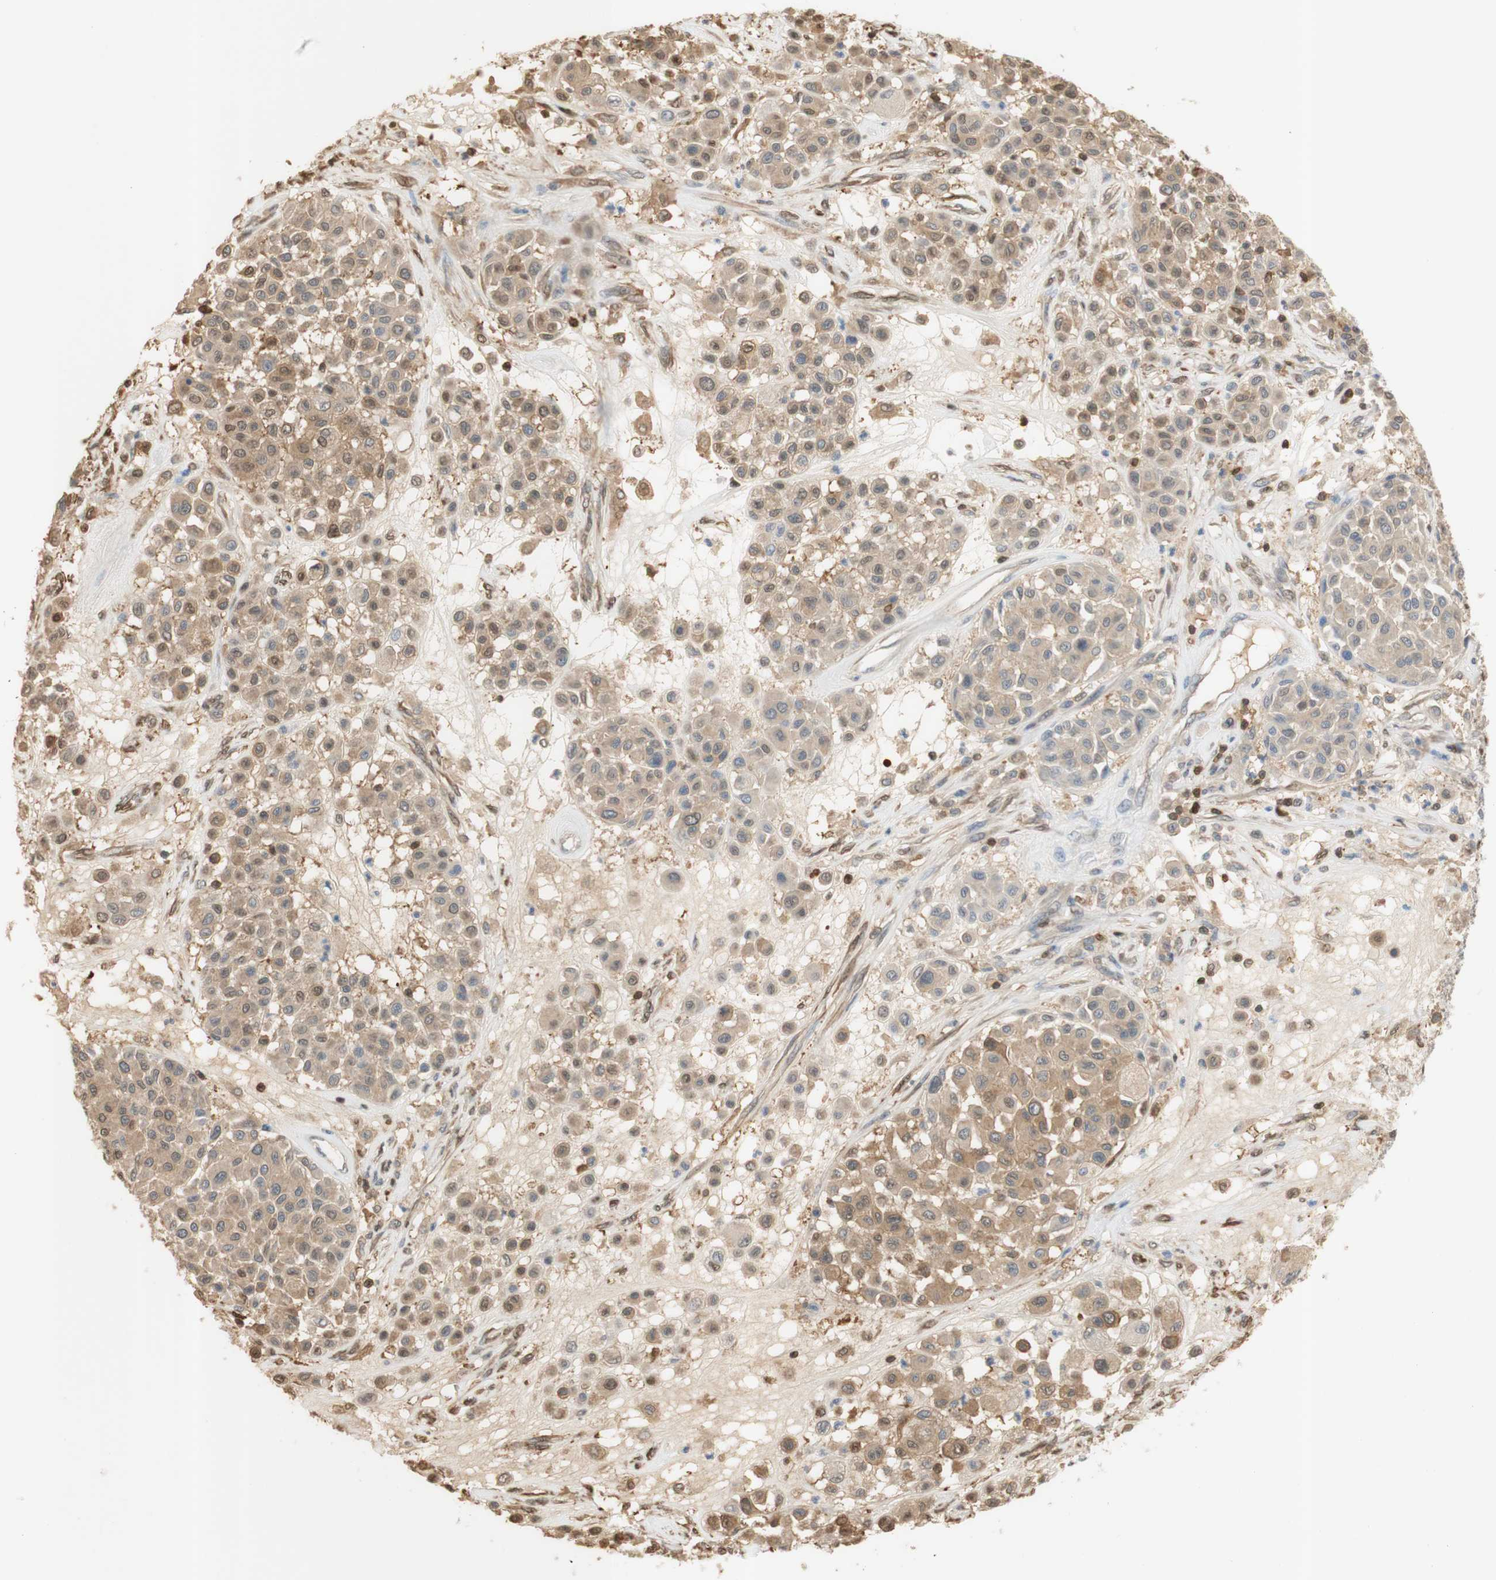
{"staining": {"intensity": "moderate", "quantity": ">75%", "location": "cytoplasmic/membranous"}, "tissue": "melanoma", "cell_type": "Tumor cells", "image_type": "cancer", "snomed": [{"axis": "morphology", "description": "Malignant melanoma, Metastatic site"}, {"axis": "topography", "description": "Soft tissue"}], "caption": "The photomicrograph reveals immunohistochemical staining of malignant melanoma (metastatic site). There is moderate cytoplasmic/membranous expression is appreciated in approximately >75% of tumor cells.", "gene": "NAP1L4", "patient": {"sex": "male", "age": 41}}